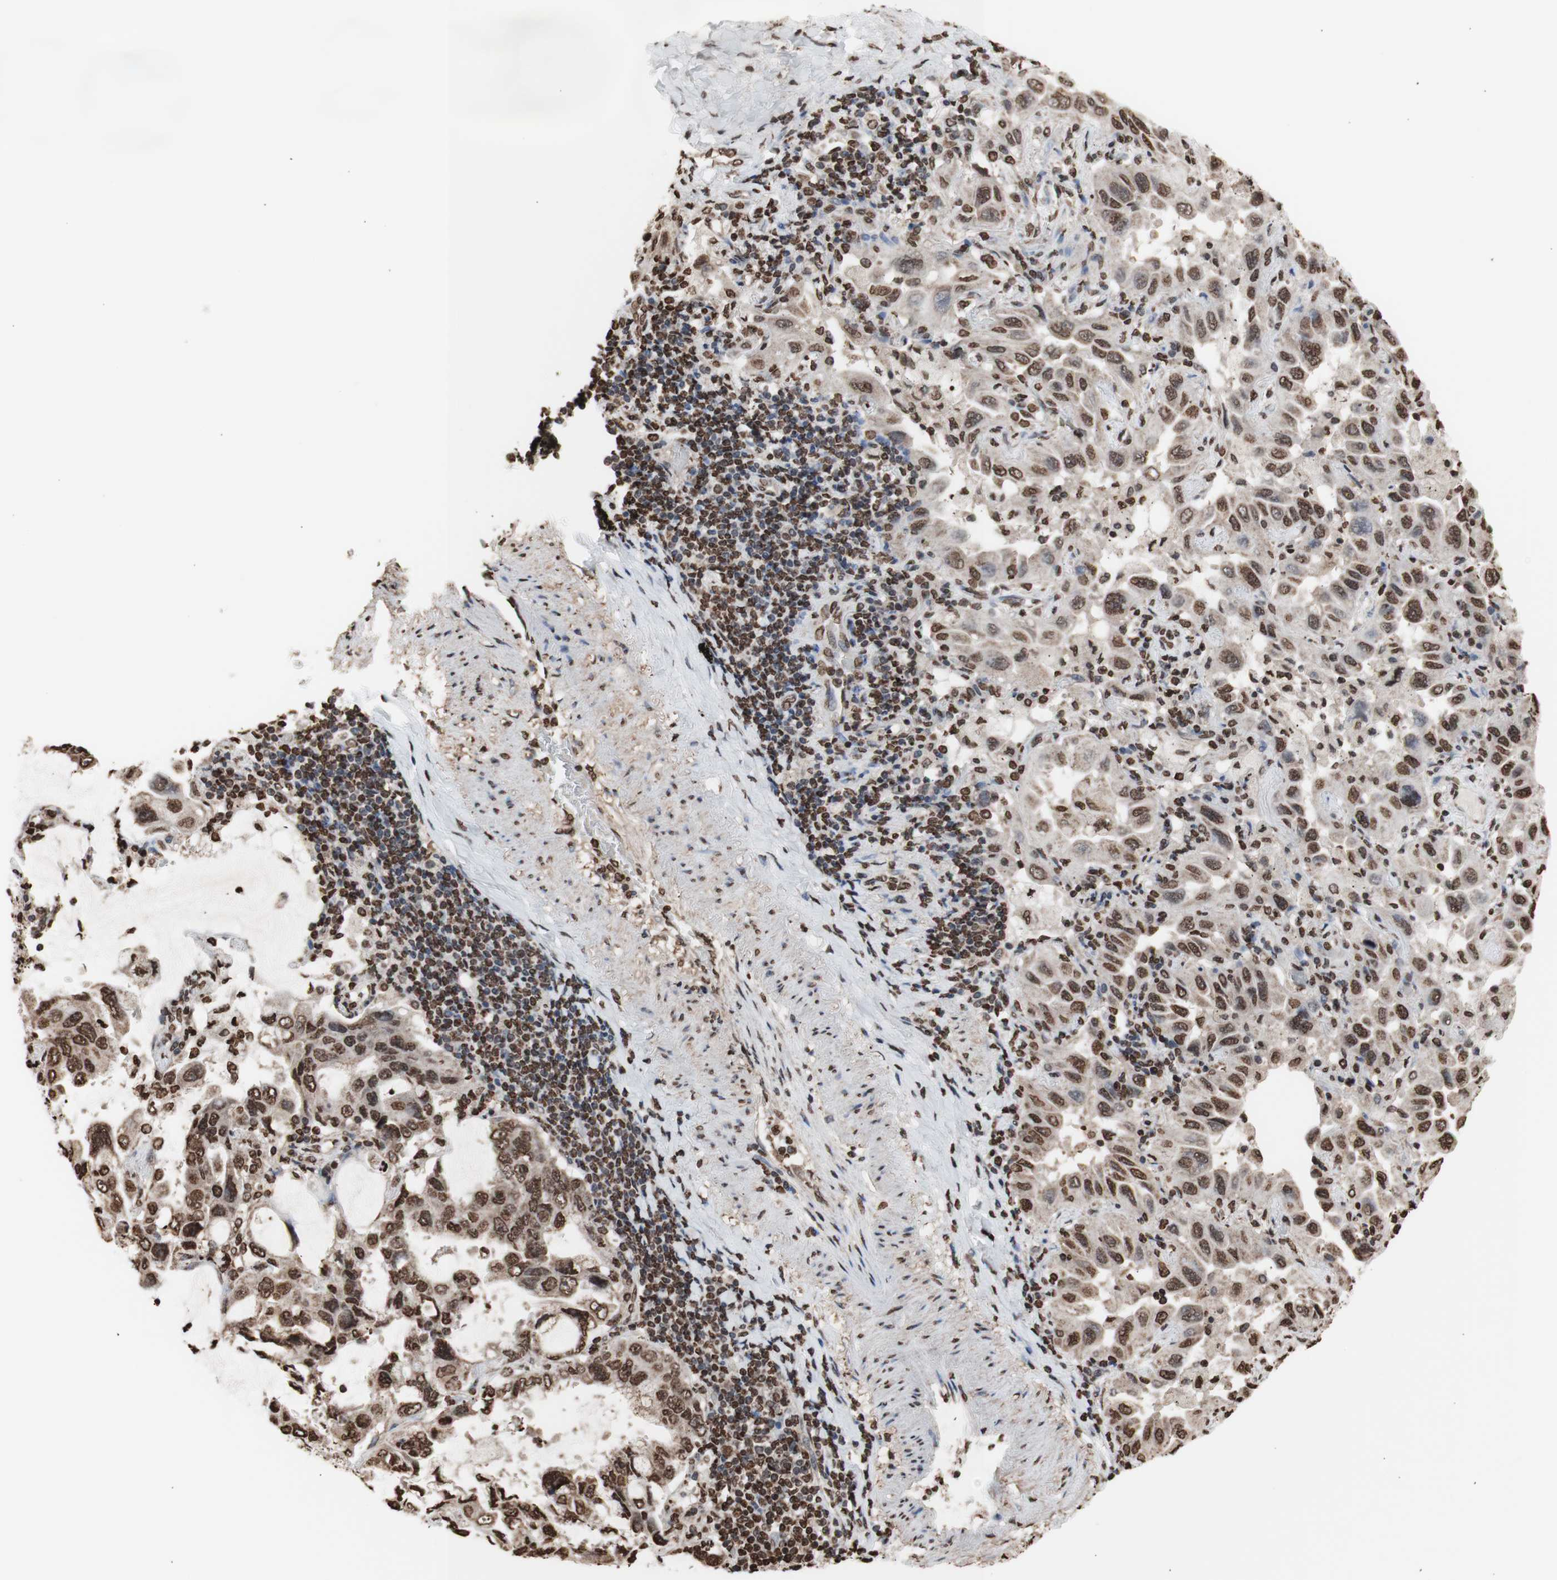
{"staining": {"intensity": "moderate", "quantity": ">75%", "location": "cytoplasmic/membranous,nuclear"}, "tissue": "lung cancer", "cell_type": "Tumor cells", "image_type": "cancer", "snomed": [{"axis": "morphology", "description": "Adenocarcinoma, NOS"}, {"axis": "topography", "description": "Lung"}], "caption": "This is a micrograph of immunohistochemistry staining of adenocarcinoma (lung), which shows moderate expression in the cytoplasmic/membranous and nuclear of tumor cells.", "gene": "SNAI2", "patient": {"sex": "male", "age": 64}}